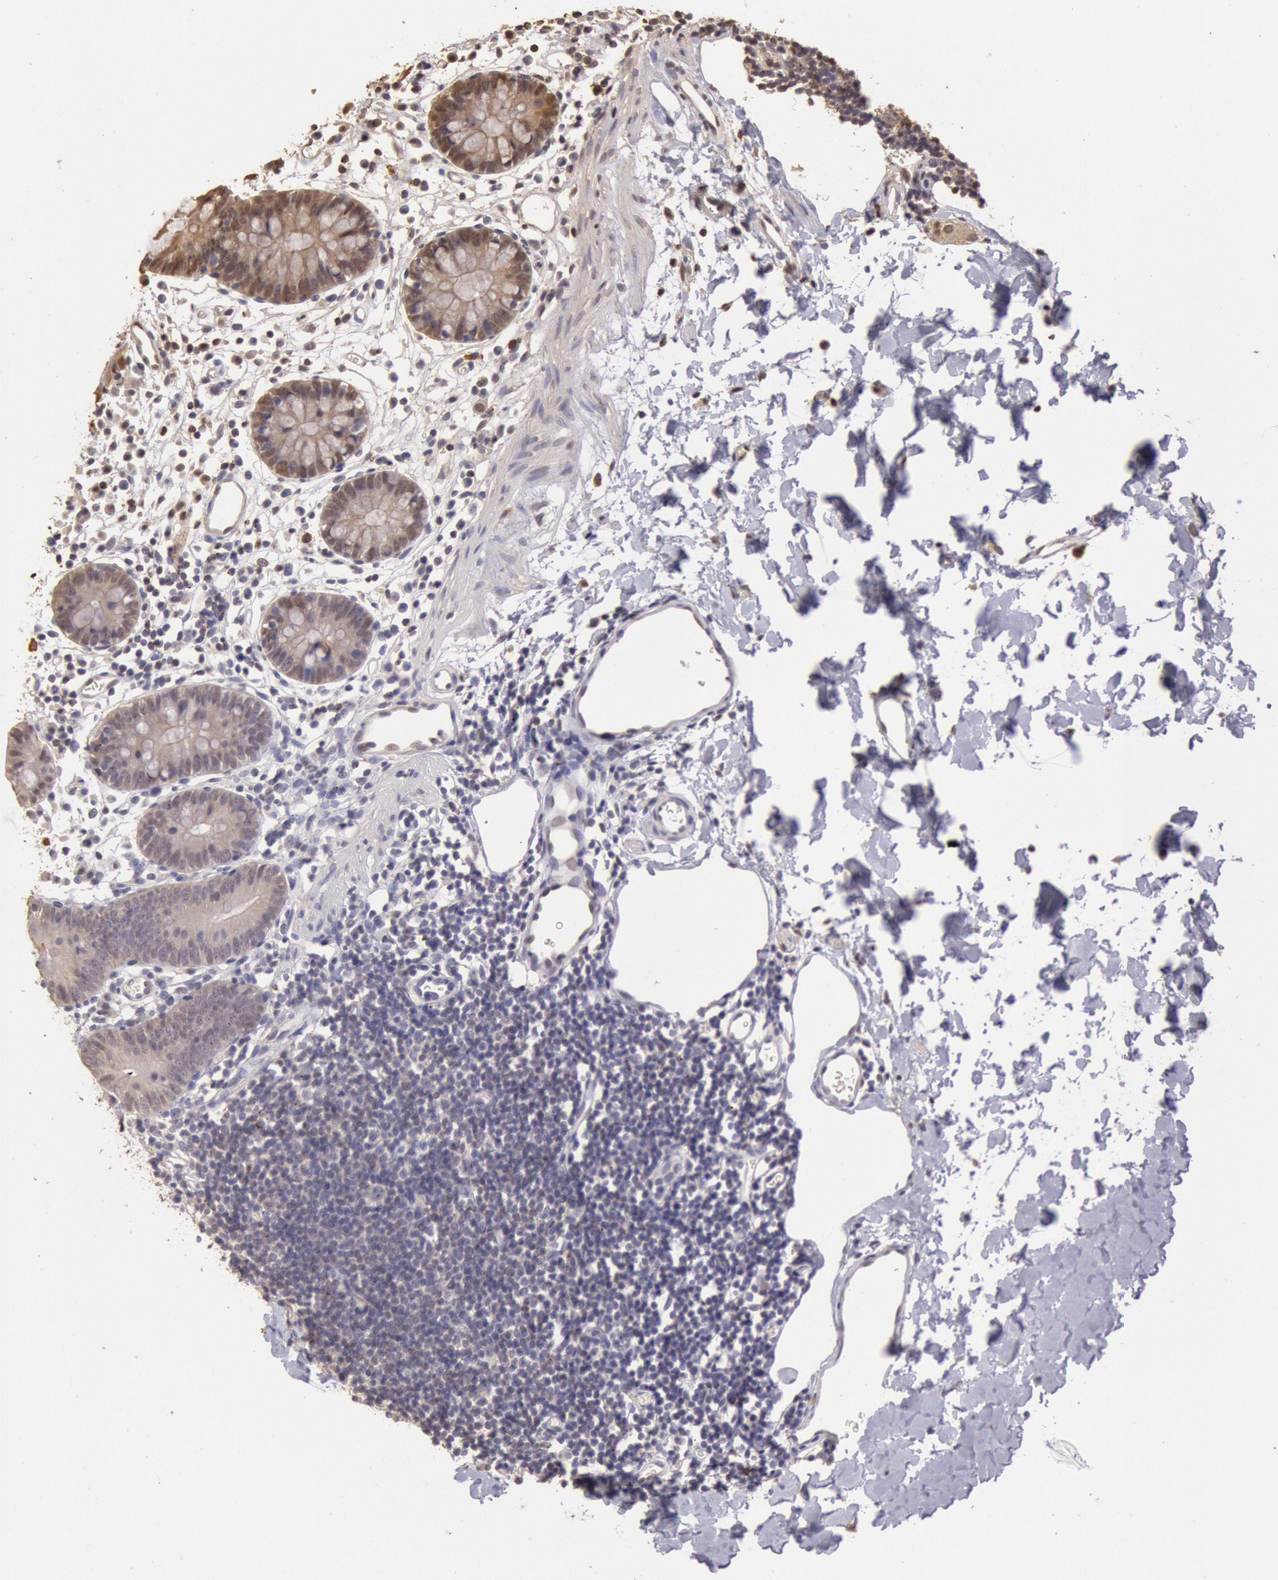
{"staining": {"intensity": "moderate", "quantity": "25%-75%", "location": "nuclear"}, "tissue": "colon", "cell_type": "Endothelial cells", "image_type": "normal", "snomed": [{"axis": "morphology", "description": "Normal tissue, NOS"}, {"axis": "topography", "description": "Colon"}], "caption": "Approximately 25%-75% of endothelial cells in benign colon demonstrate moderate nuclear protein expression as visualized by brown immunohistochemical staining.", "gene": "SOD1", "patient": {"sex": "male", "age": 14}}